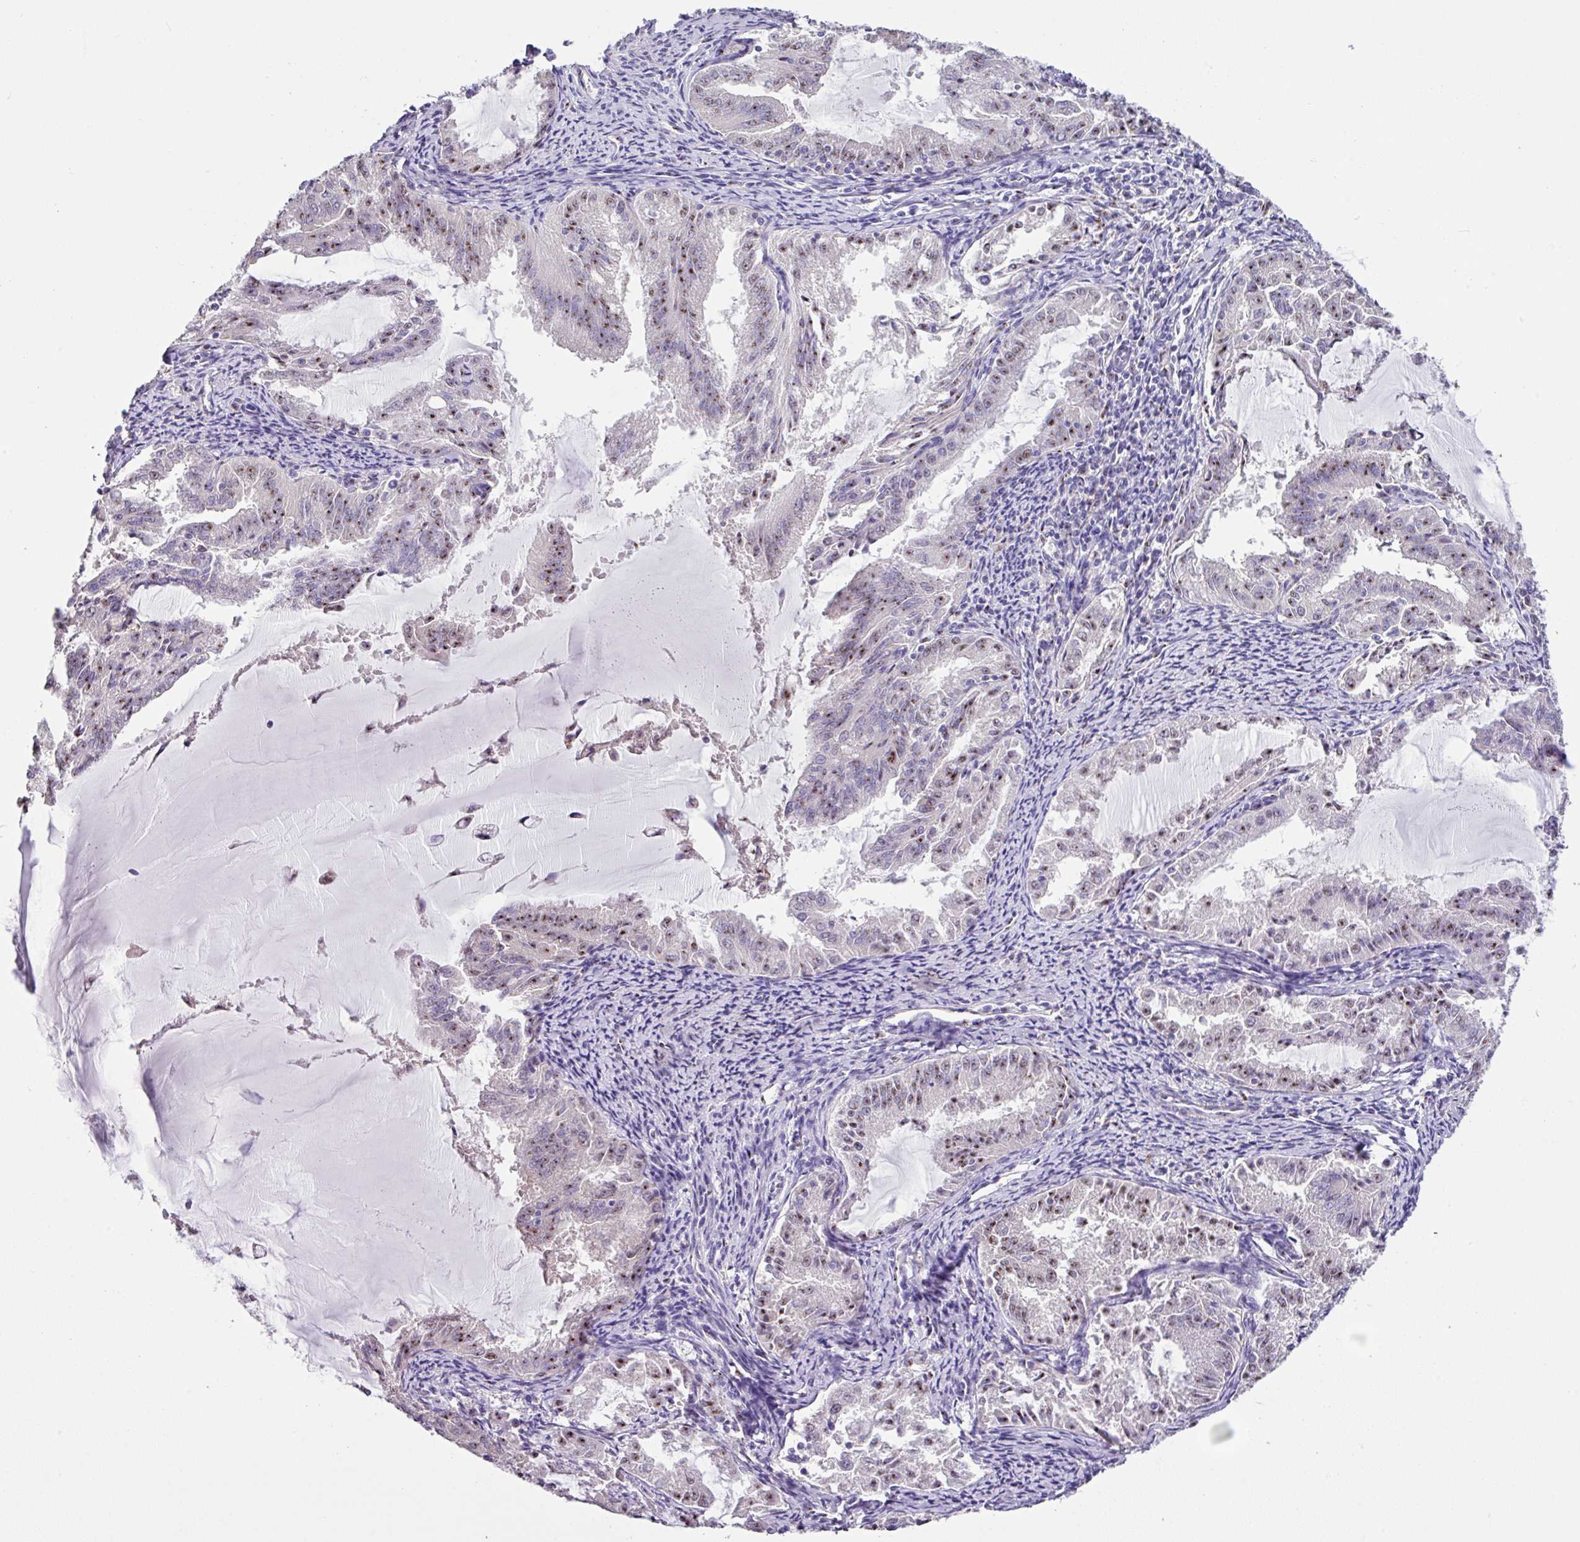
{"staining": {"intensity": "moderate", "quantity": "25%-75%", "location": "nuclear"}, "tissue": "endometrial cancer", "cell_type": "Tumor cells", "image_type": "cancer", "snomed": [{"axis": "morphology", "description": "Adenocarcinoma, NOS"}, {"axis": "topography", "description": "Endometrium"}], "caption": "Protein staining of endometrial cancer tissue displays moderate nuclear staining in about 25%-75% of tumor cells.", "gene": "ZG16", "patient": {"sex": "female", "age": 70}}